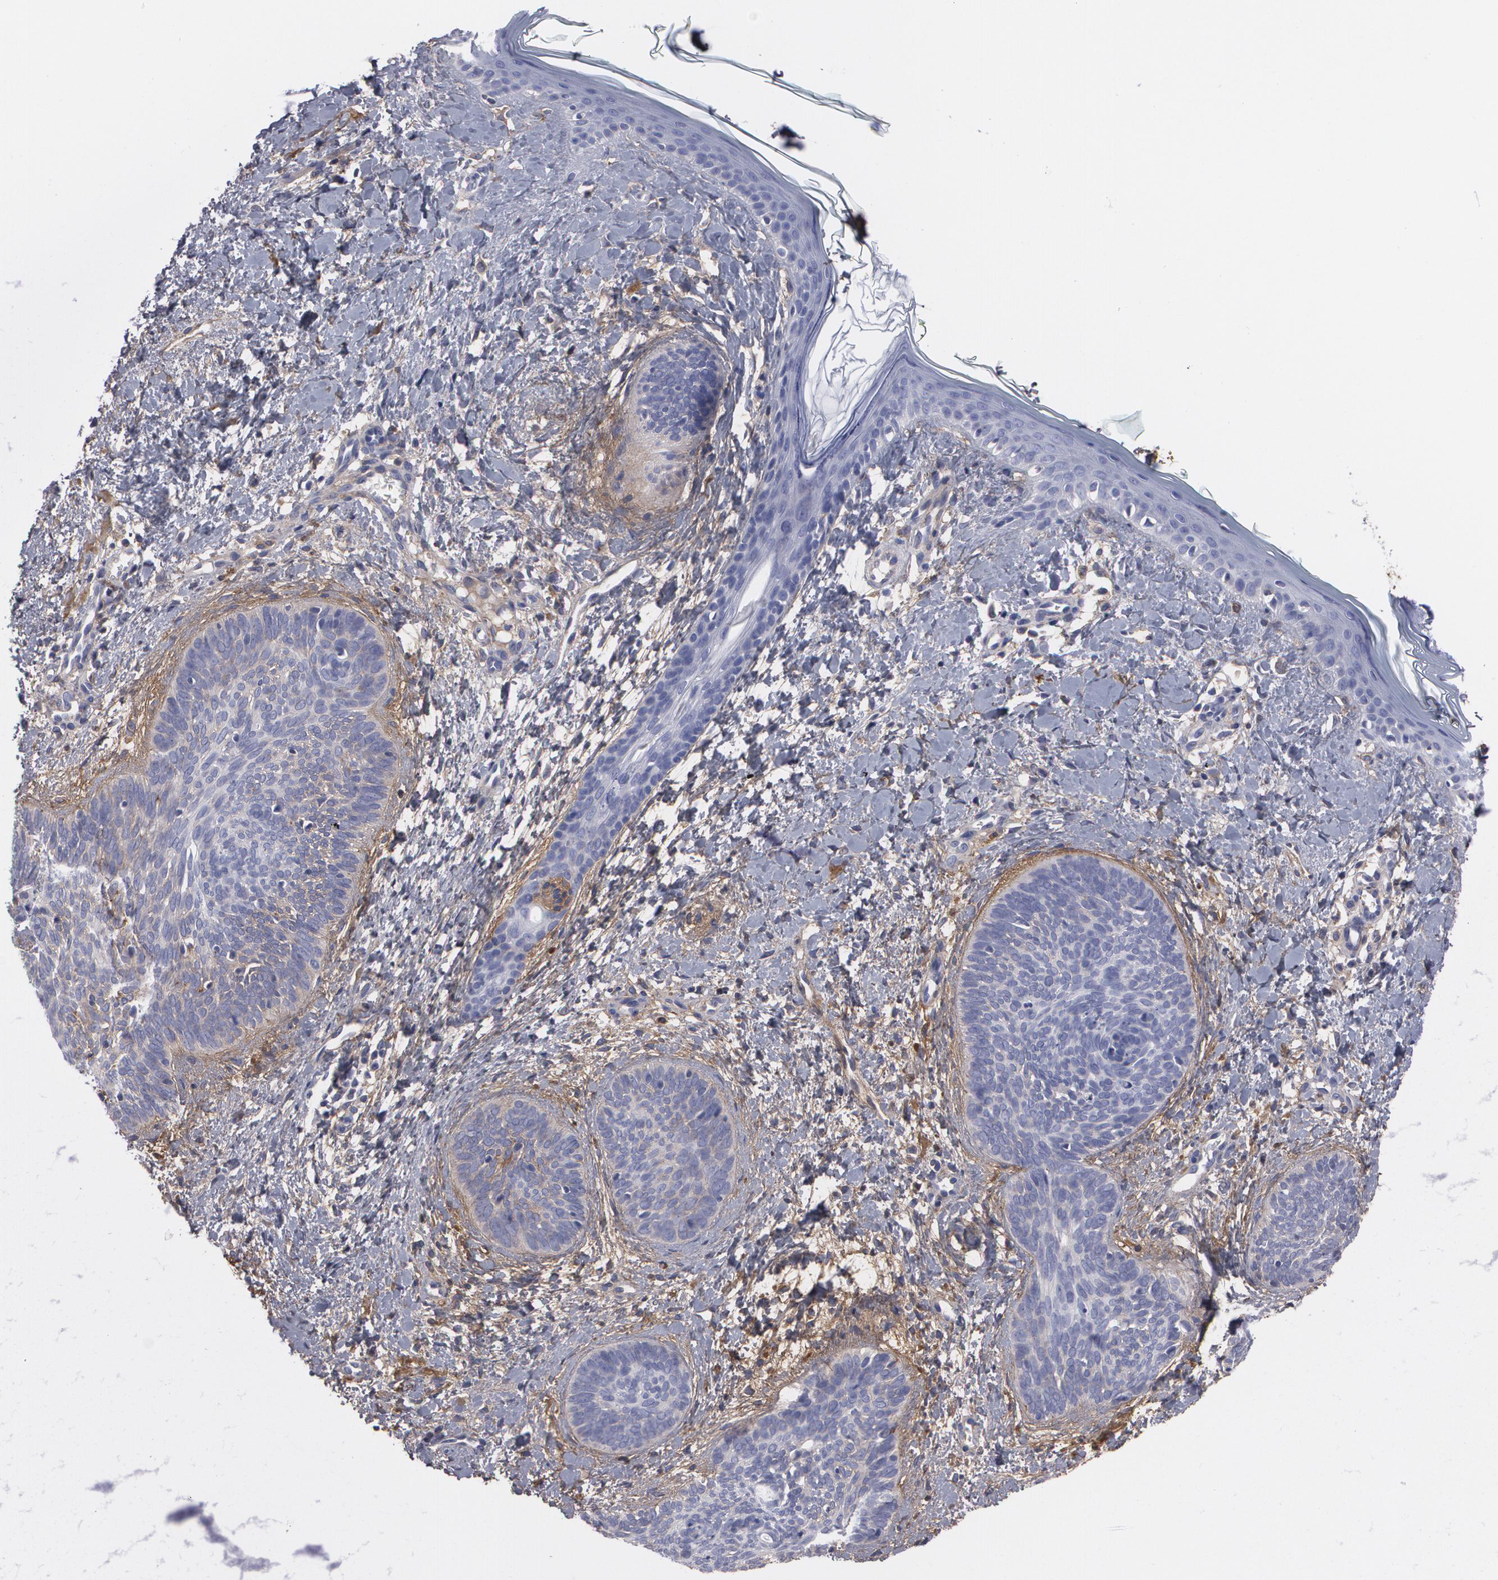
{"staining": {"intensity": "negative", "quantity": "none", "location": "none"}, "tissue": "skin cancer", "cell_type": "Tumor cells", "image_type": "cancer", "snomed": [{"axis": "morphology", "description": "Basal cell carcinoma"}, {"axis": "topography", "description": "Skin"}], "caption": "Immunohistochemical staining of human skin cancer (basal cell carcinoma) displays no significant expression in tumor cells.", "gene": "FBLN1", "patient": {"sex": "female", "age": 81}}